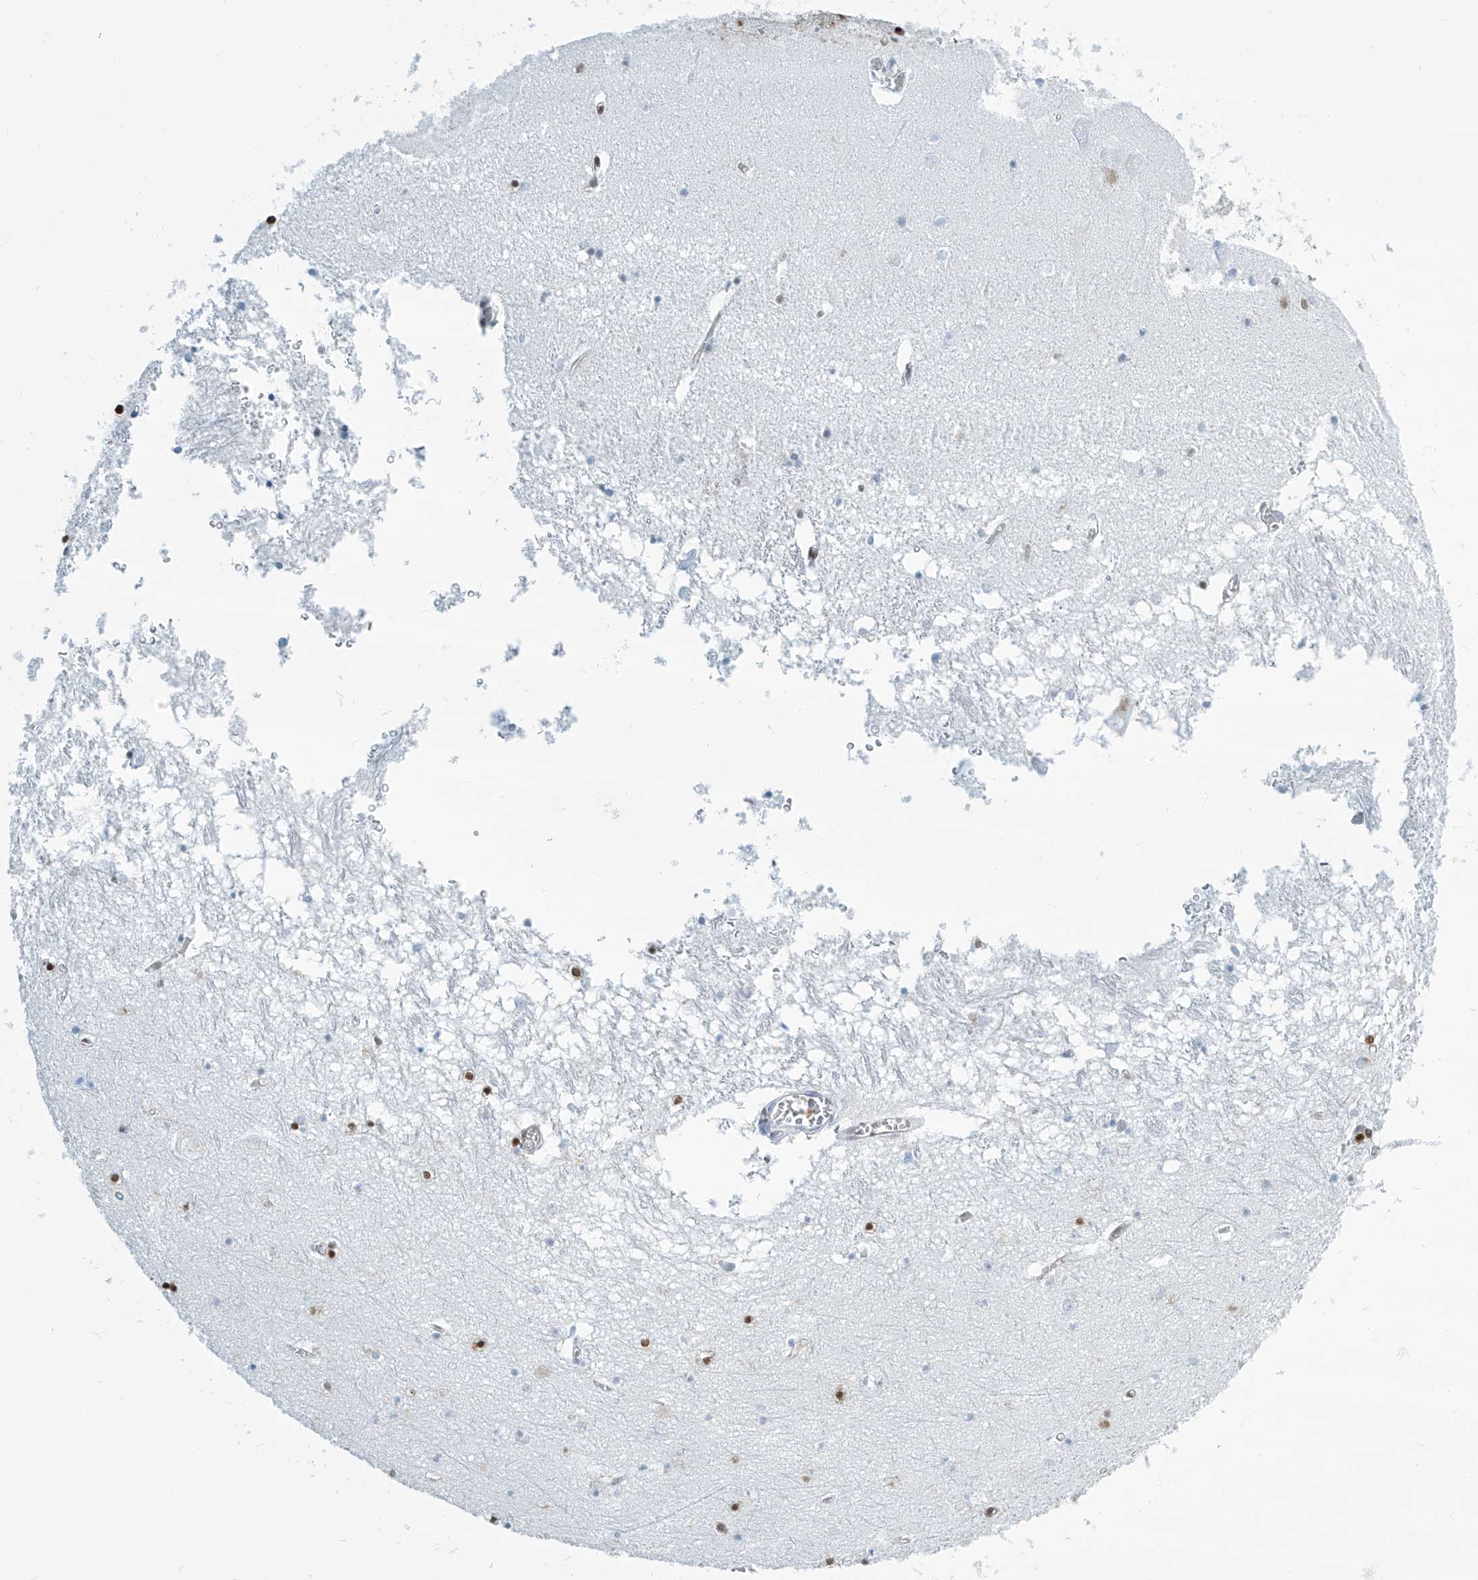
{"staining": {"intensity": "moderate", "quantity": "25%-75%", "location": "nuclear"}, "tissue": "hippocampus", "cell_type": "Glial cells", "image_type": "normal", "snomed": [{"axis": "morphology", "description": "Normal tissue, NOS"}, {"axis": "topography", "description": "Hippocampus"}], "caption": "Protein expression analysis of normal hippocampus demonstrates moderate nuclear positivity in approximately 25%-75% of glial cells. The protein is stained brown, and the nuclei are stained in blue (DAB (3,3'-diaminobenzidine) IHC with brightfield microscopy, high magnification).", "gene": "ENSG00000257390", "patient": {"sex": "male", "age": 70}}